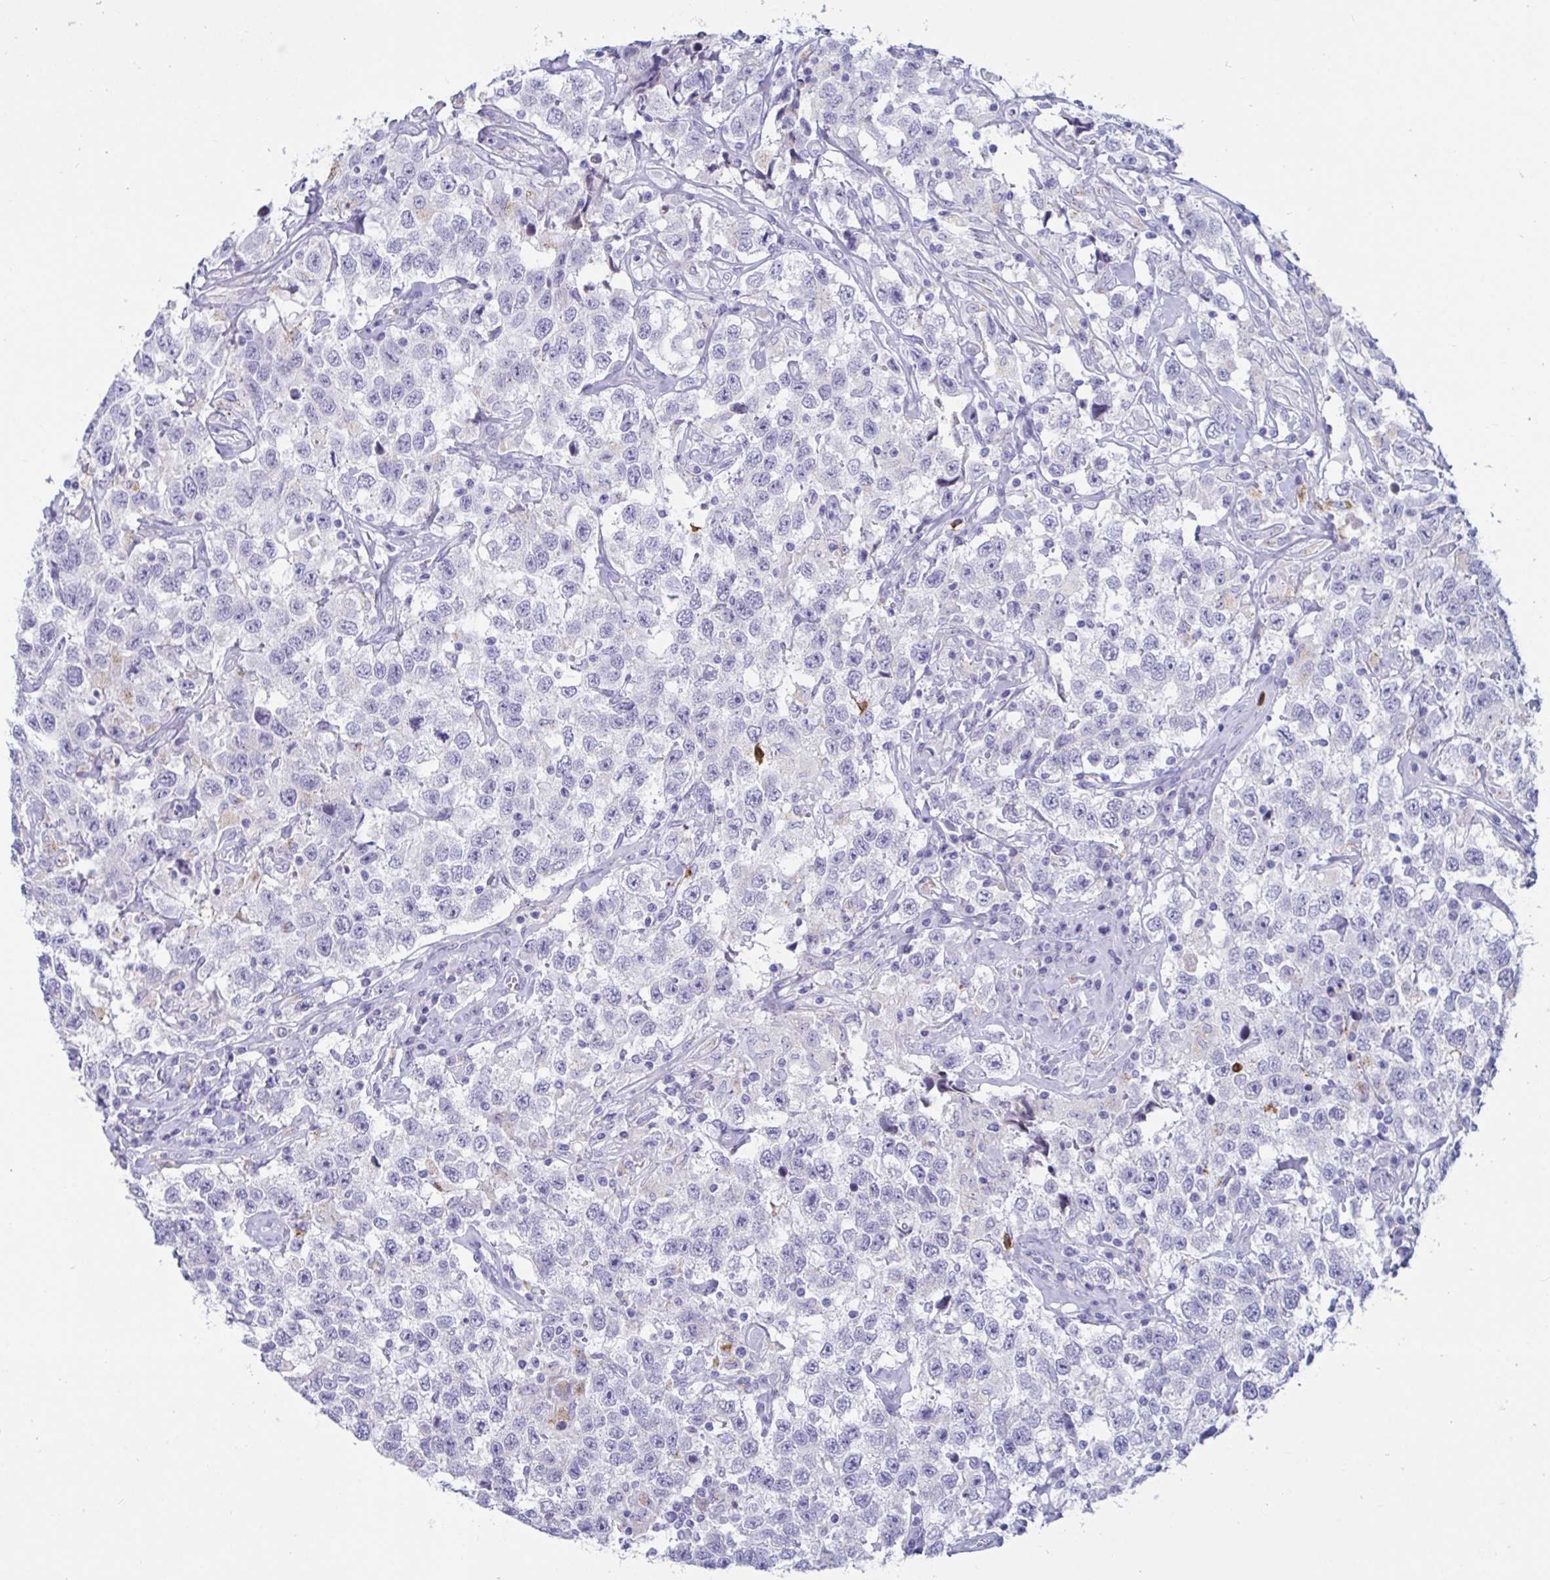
{"staining": {"intensity": "negative", "quantity": "none", "location": "none"}, "tissue": "testis cancer", "cell_type": "Tumor cells", "image_type": "cancer", "snomed": [{"axis": "morphology", "description": "Seminoma, NOS"}, {"axis": "topography", "description": "Testis"}], "caption": "DAB immunohistochemical staining of testis cancer (seminoma) exhibits no significant expression in tumor cells.", "gene": "TAS2R38", "patient": {"sex": "male", "age": 41}}